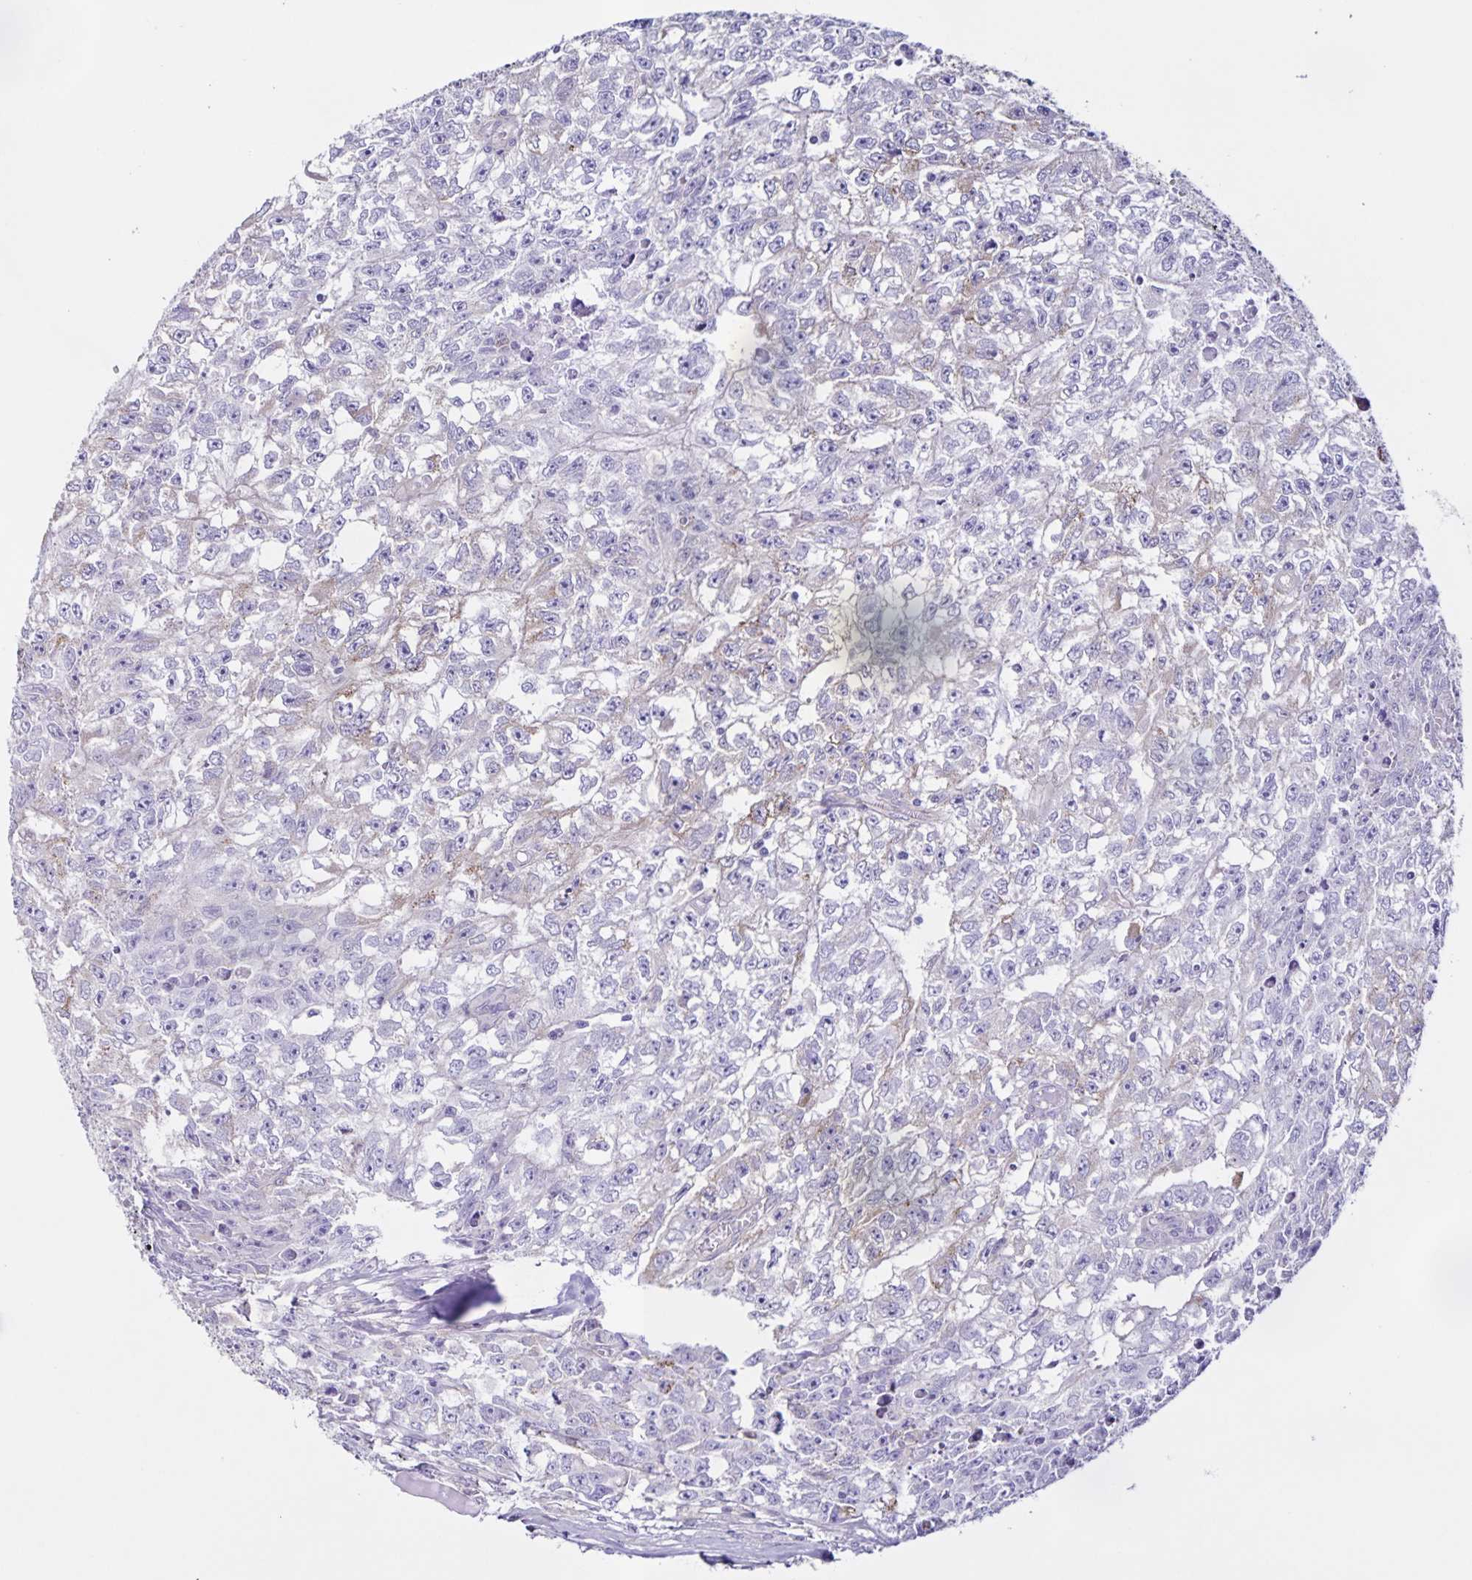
{"staining": {"intensity": "weak", "quantity": "<25%", "location": "cytoplasmic/membranous"}, "tissue": "testis cancer", "cell_type": "Tumor cells", "image_type": "cancer", "snomed": [{"axis": "morphology", "description": "Carcinoma, Embryonal, NOS"}, {"axis": "morphology", "description": "Teratoma, malignant, NOS"}, {"axis": "topography", "description": "Testis"}], "caption": "This is an IHC micrograph of human testis cancer. There is no expression in tumor cells.", "gene": "BOLL", "patient": {"sex": "male", "age": 24}}